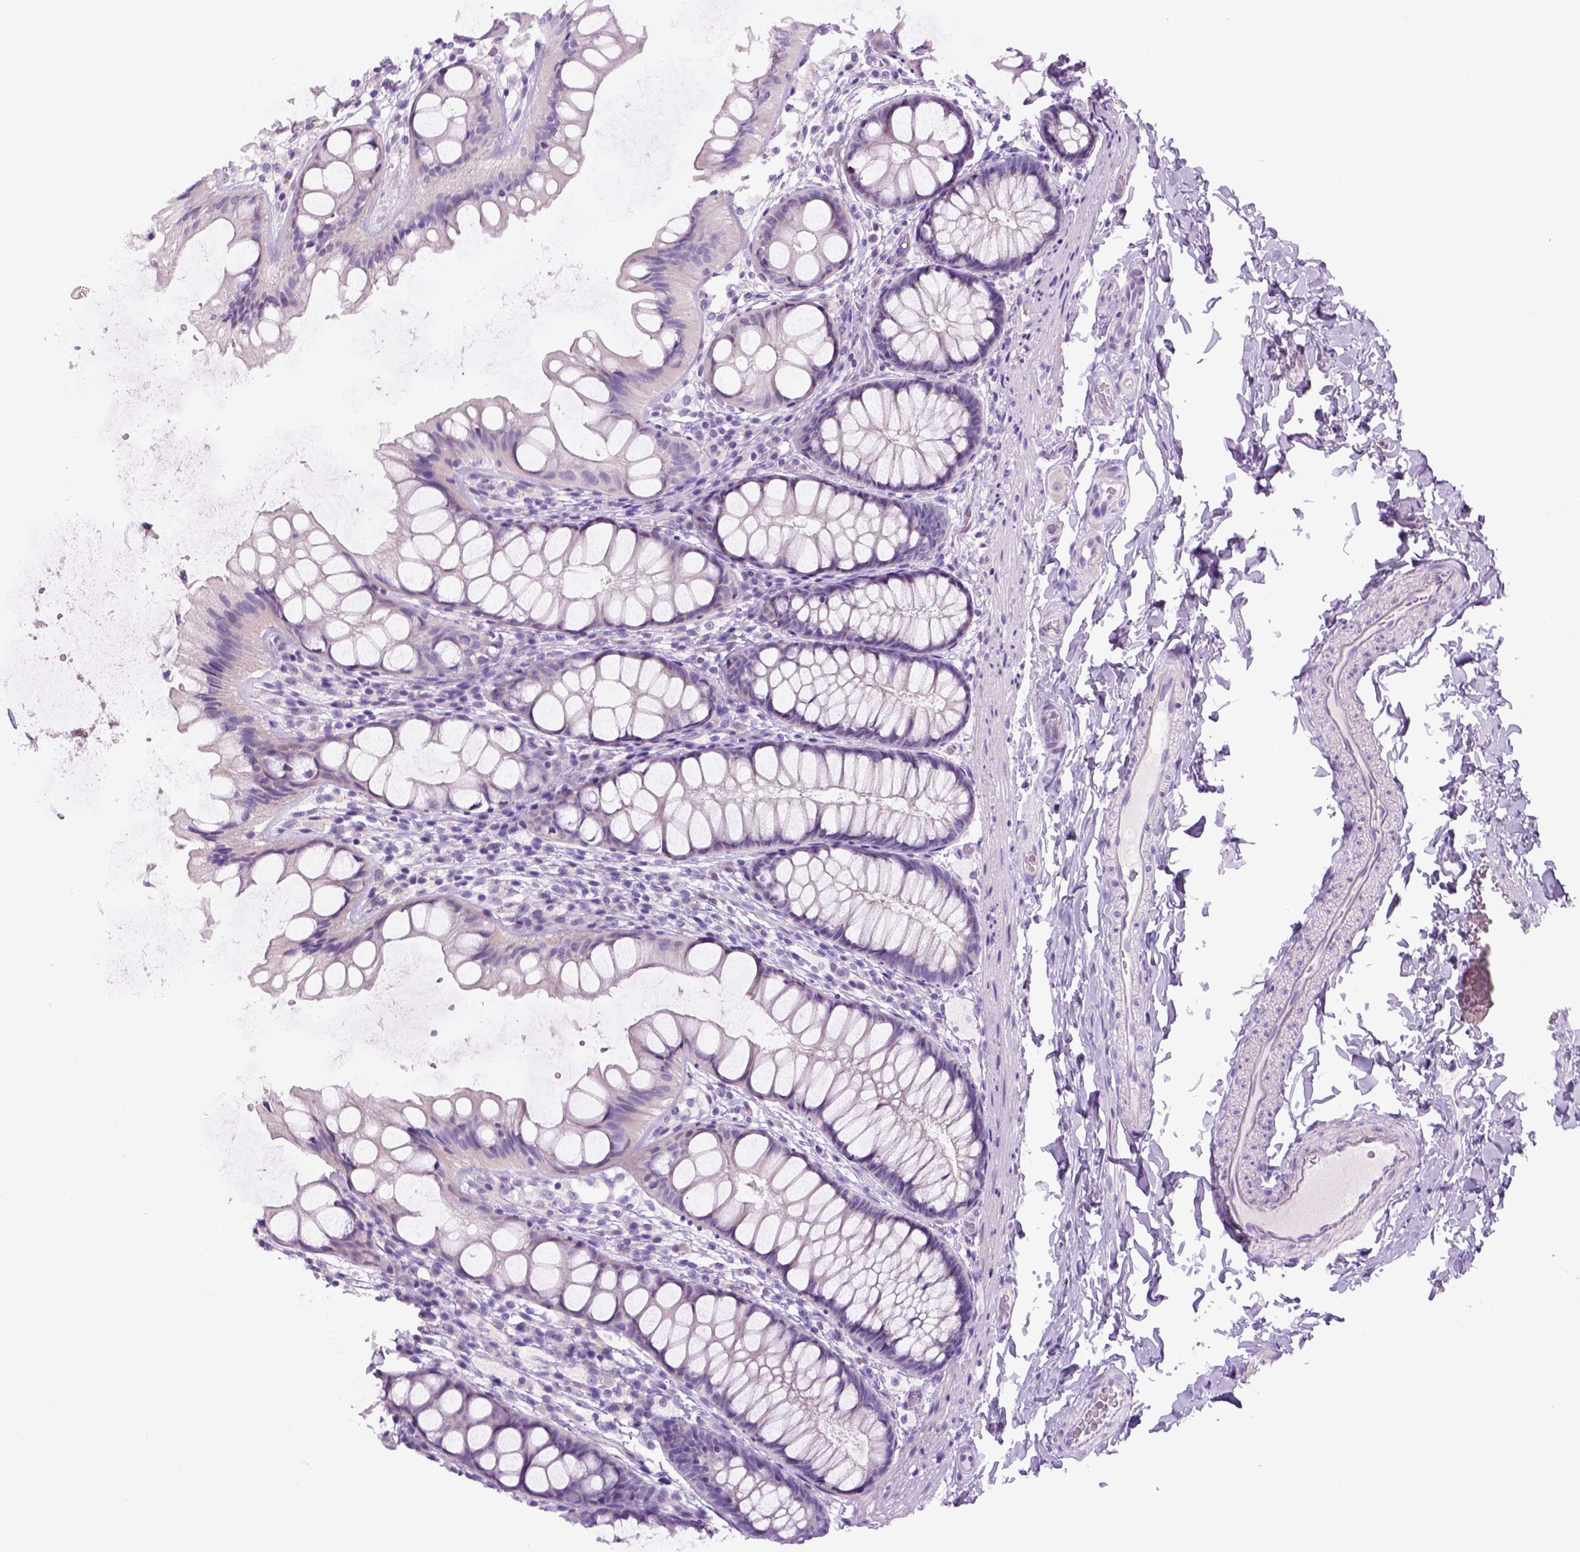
{"staining": {"intensity": "negative", "quantity": "none", "location": "none"}, "tissue": "colon", "cell_type": "Endothelial cells", "image_type": "normal", "snomed": [{"axis": "morphology", "description": "Normal tissue, NOS"}, {"axis": "topography", "description": "Colon"}], "caption": "Immunohistochemical staining of normal human colon exhibits no significant staining in endothelial cells.", "gene": "DNAH11", "patient": {"sex": "male", "age": 47}}